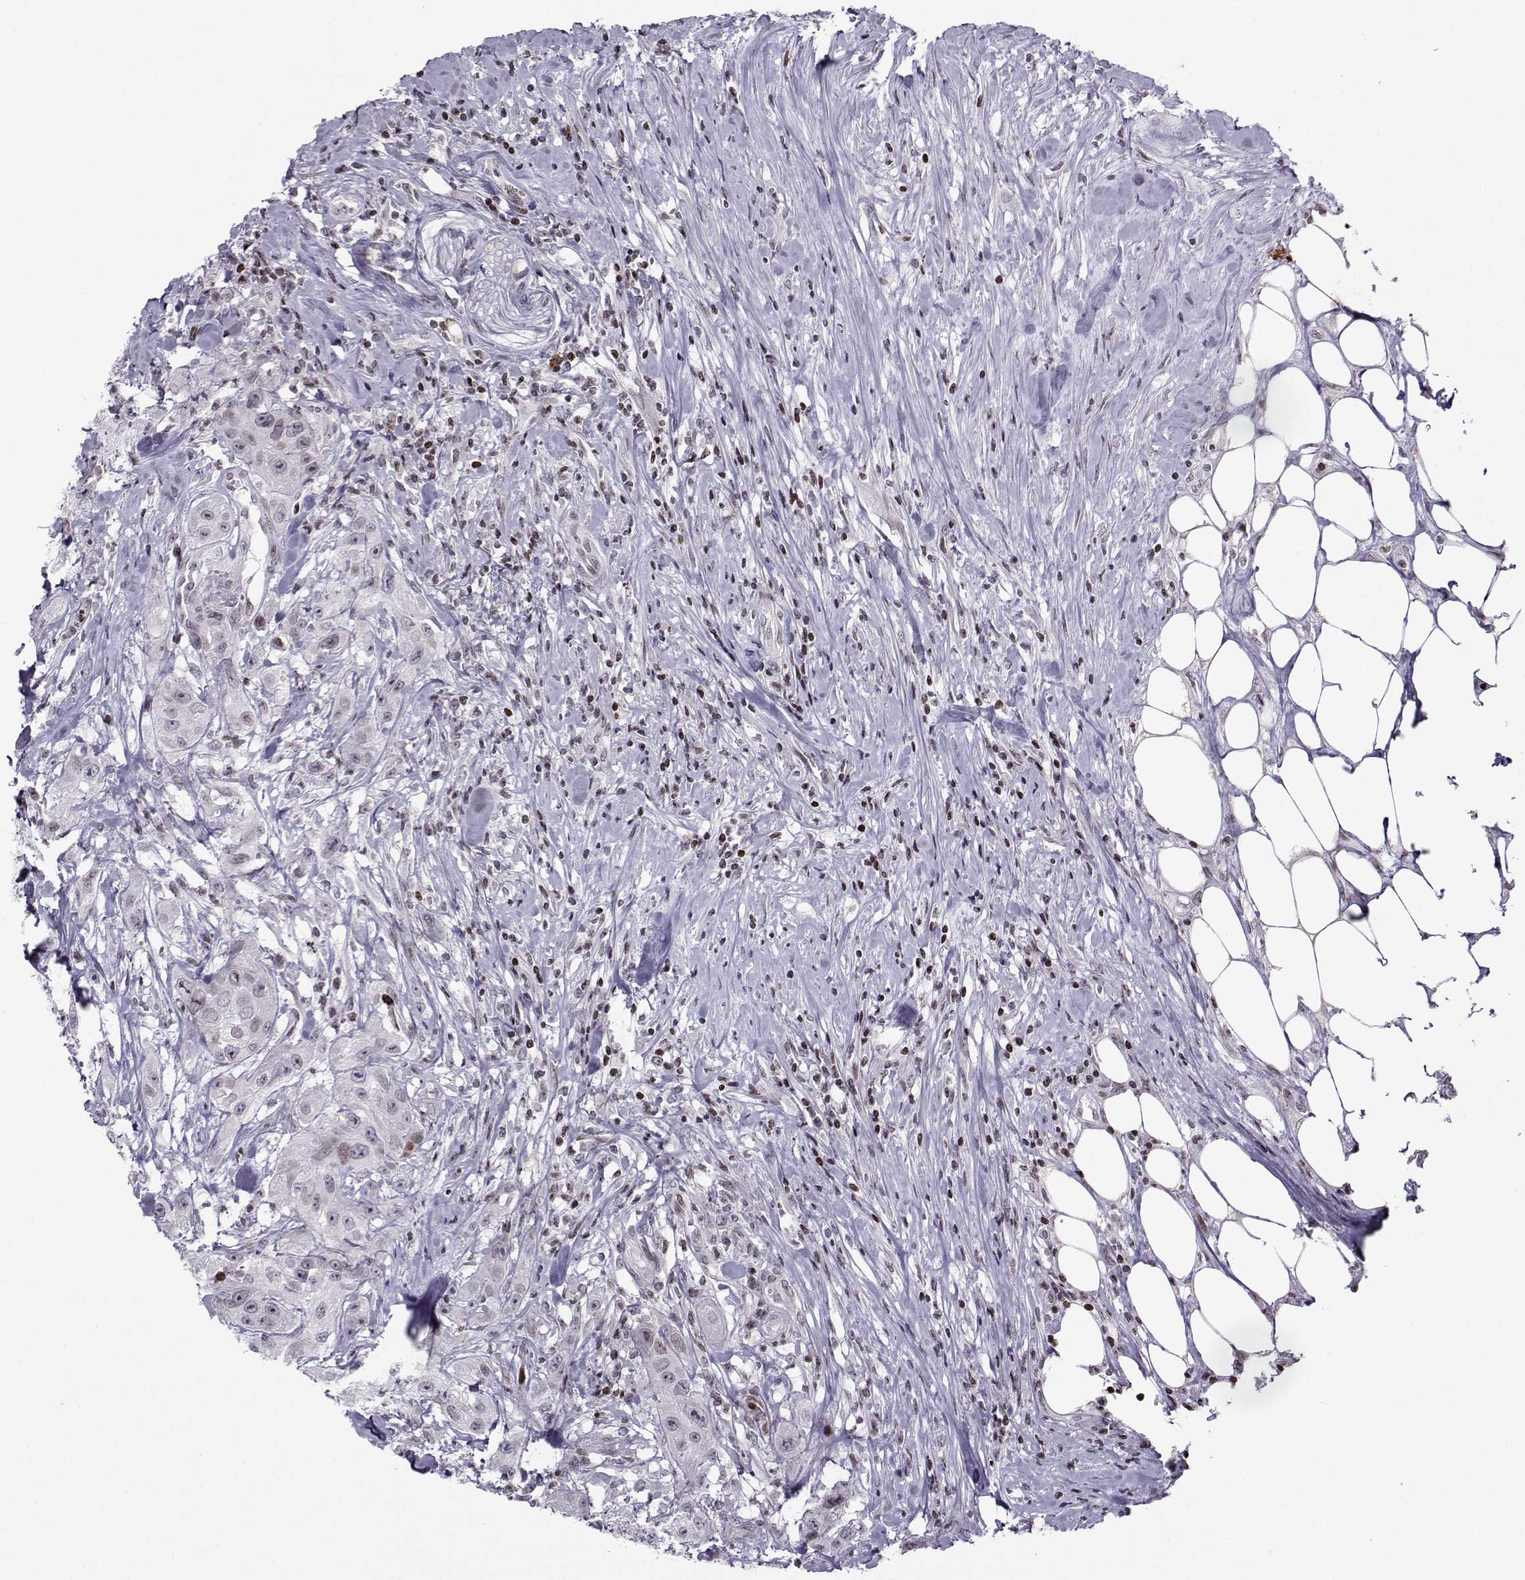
{"staining": {"intensity": "weak", "quantity": "<25%", "location": "nuclear"}, "tissue": "urothelial cancer", "cell_type": "Tumor cells", "image_type": "cancer", "snomed": [{"axis": "morphology", "description": "Urothelial carcinoma, High grade"}, {"axis": "topography", "description": "Urinary bladder"}], "caption": "IHC micrograph of neoplastic tissue: urothelial cancer stained with DAB exhibits no significant protein expression in tumor cells.", "gene": "ZNF19", "patient": {"sex": "male", "age": 79}}